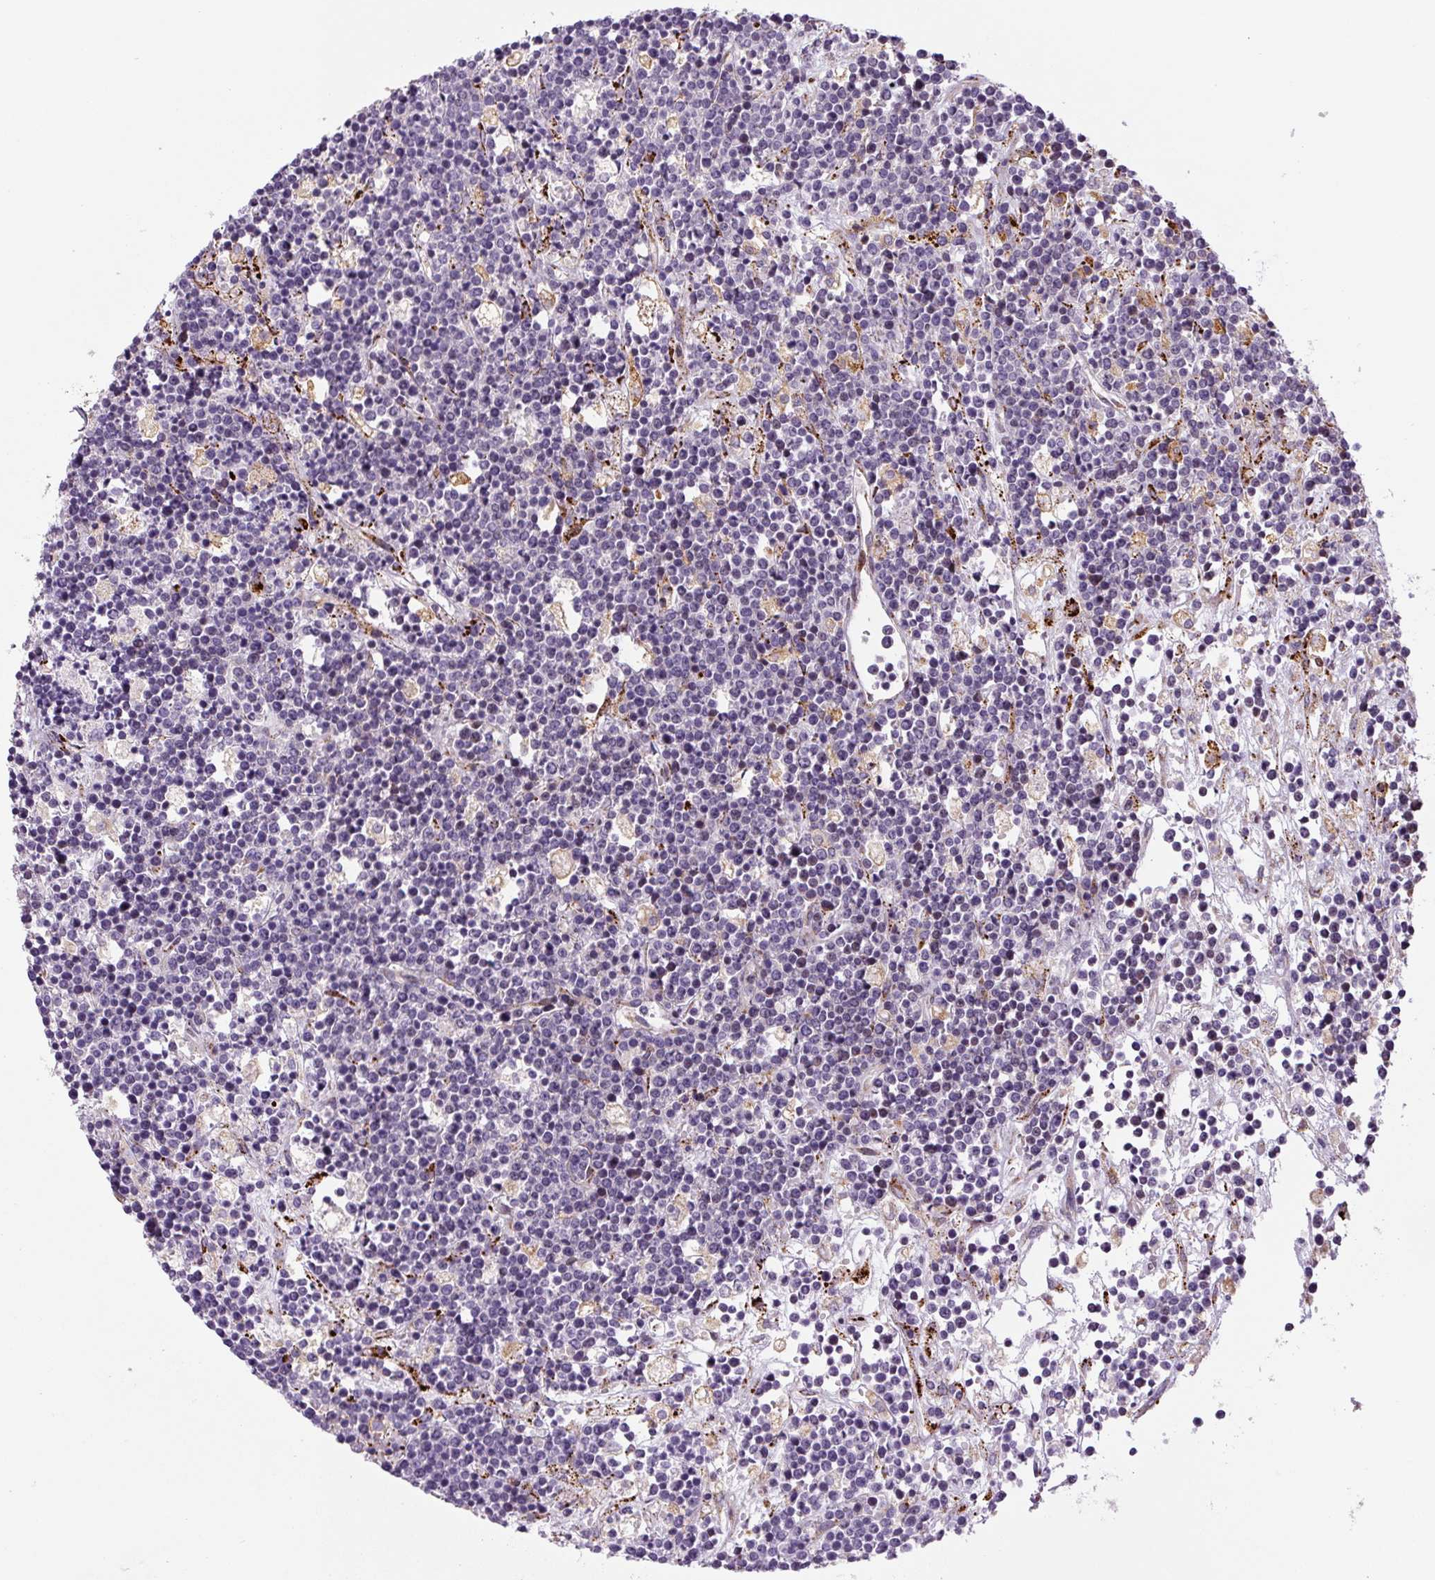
{"staining": {"intensity": "negative", "quantity": "none", "location": "none"}, "tissue": "lymphoma", "cell_type": "Tumor cells", "image_type": "cancer", "snomed": [{"axis": "morphology", "description": "Malignant lymphoma, non-Hodgkin's type, High grade"}, {"axis": "topography", "description": "Ovary"}], "caption": "Immunohistochemistry micrograph of malignant lymphoma, non-Hodgkin's type (high-grade) stained for a protein (brown), which demonstrates no staining in tumor cells.", "gene": "DISP3", "patient": {"sex": "female", "age": 56}}